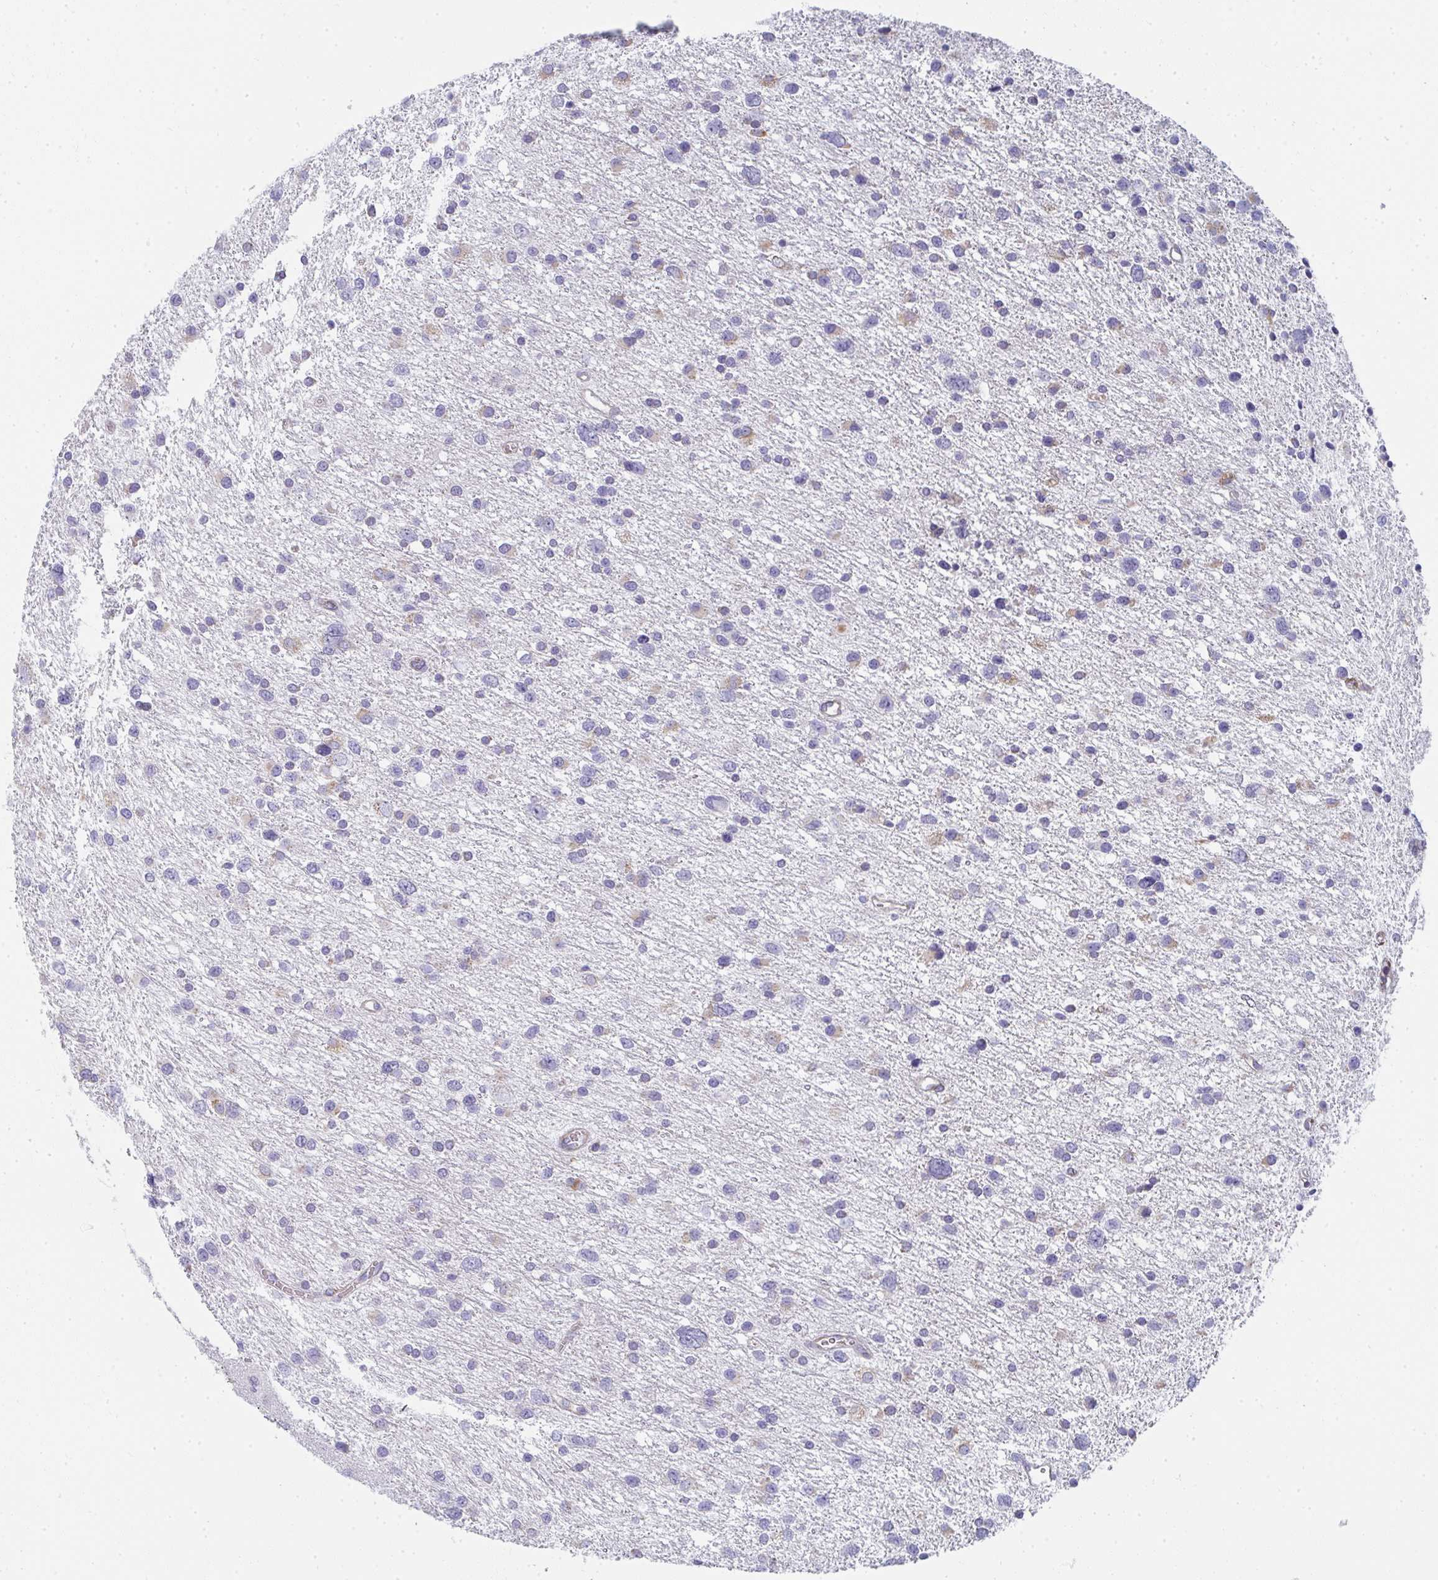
{"staining": {"intensity": "moderate", "quantity": "<25%", "location": "cytoplasmic/membranous"}, "tissue": "glioma", "cell_type": "Tumor cells", "image_type": "cancer", "snomed": [{"axis": "morphology", "description": "Glioma, malignant, Low grade"}, {"axis": "topography", "description": "Brain"}], "caption": "Immunohistochemistry (IHC) (DAB (3,3'-diaminobenzidine)) staining of human glioma displays moderate cytoplasmic/membranous protein positivity in approximately <25% of tumor cells.", "gene": "SHROOM1", "patient": {"sex": "female", "age": 55}}